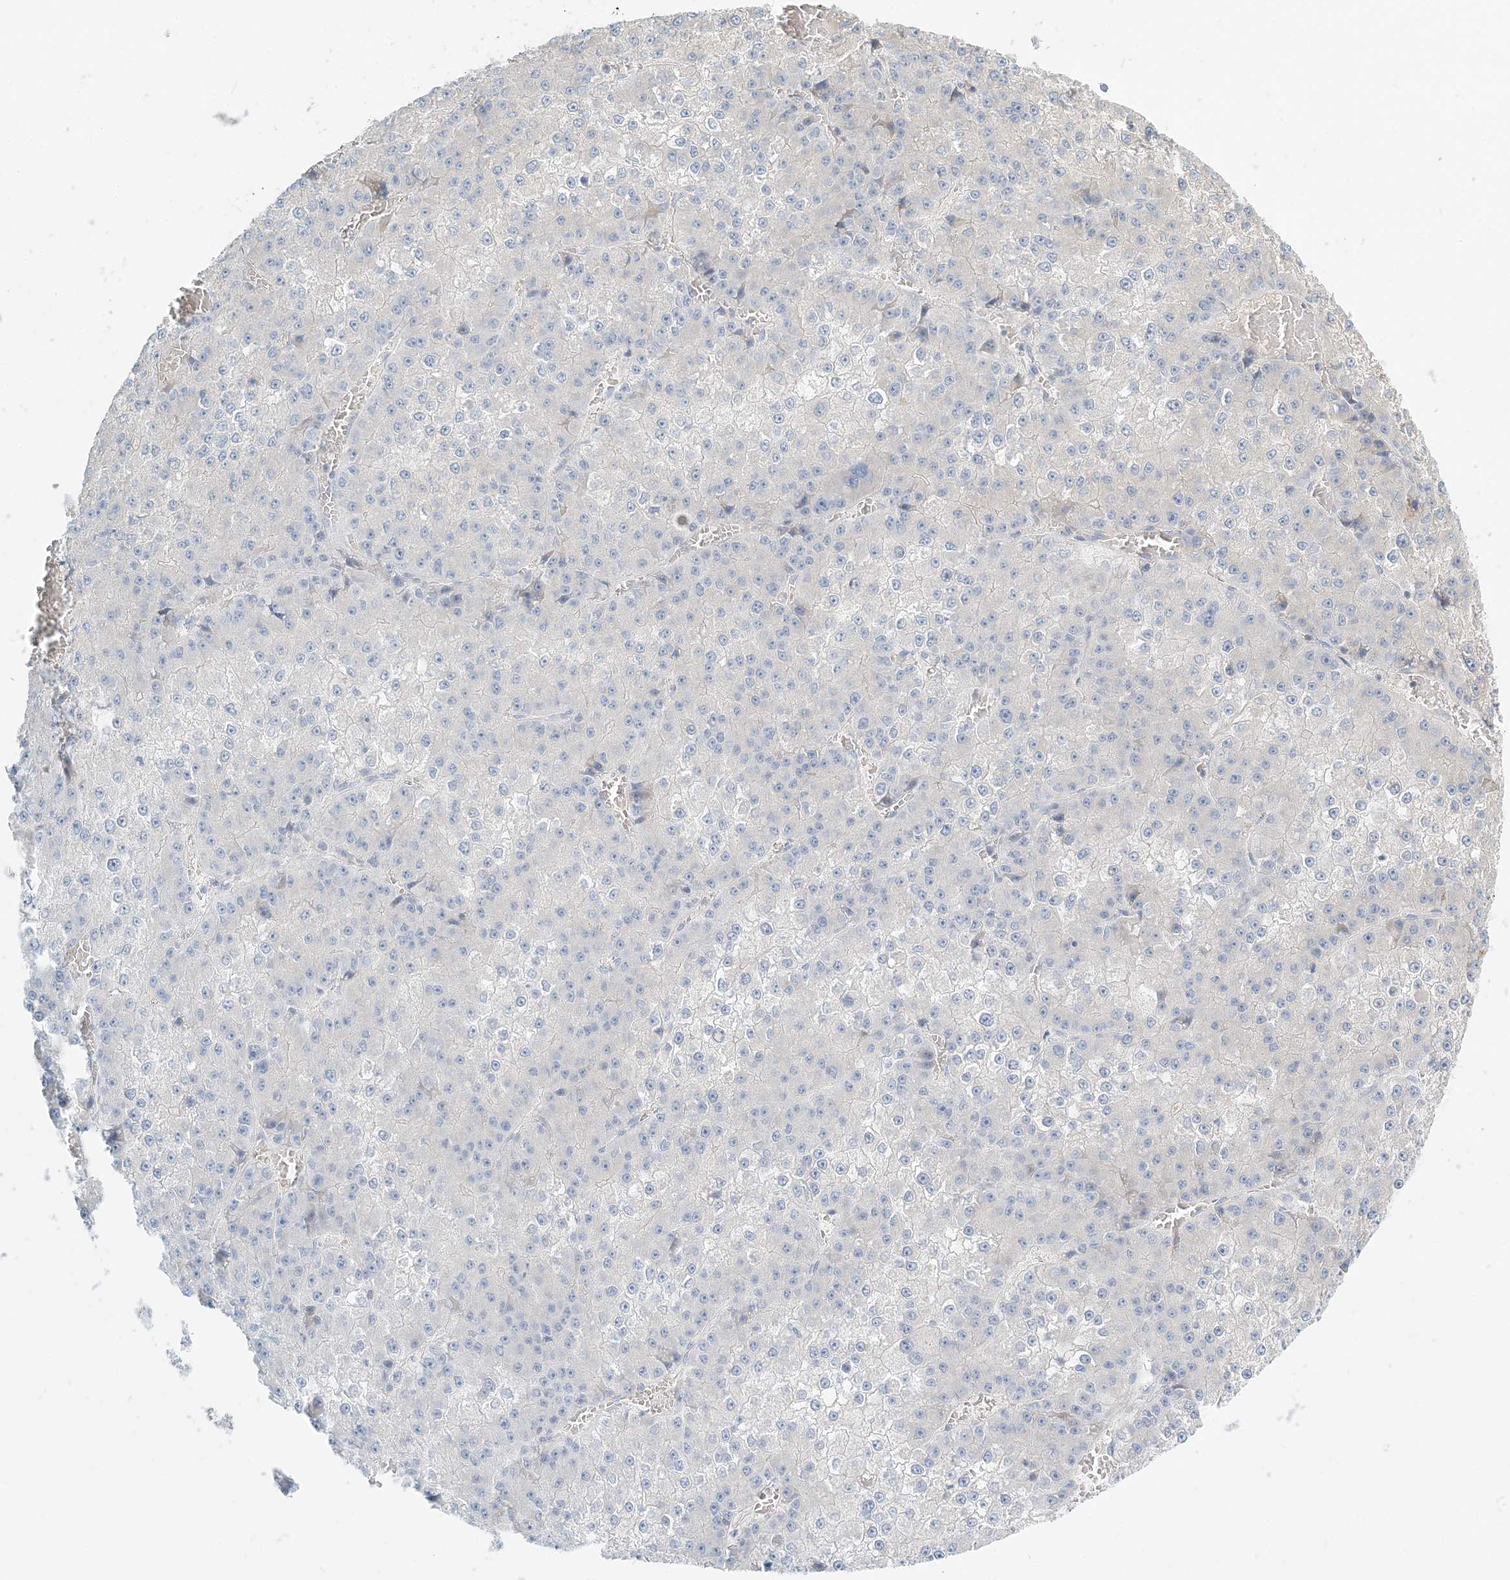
{"staining": {"intensity": "negative", "quantity": "none", "location": "none"}, "tissue": "liver cancer", "cell_type": "Tumor cells", "image_type": "cancer", "snomed": [{"axis": "morphology", "description": "Carcinoma, Hepatocellular, NOS"}, {"axis": "topography", "description": "Liver"}], "caption": "Human liver cancer stained for a protein using immunohistochemistry shows no positivity in tumor cells.", "gene": "NAA11", "patient": {"sex": "female", "age": 73}}